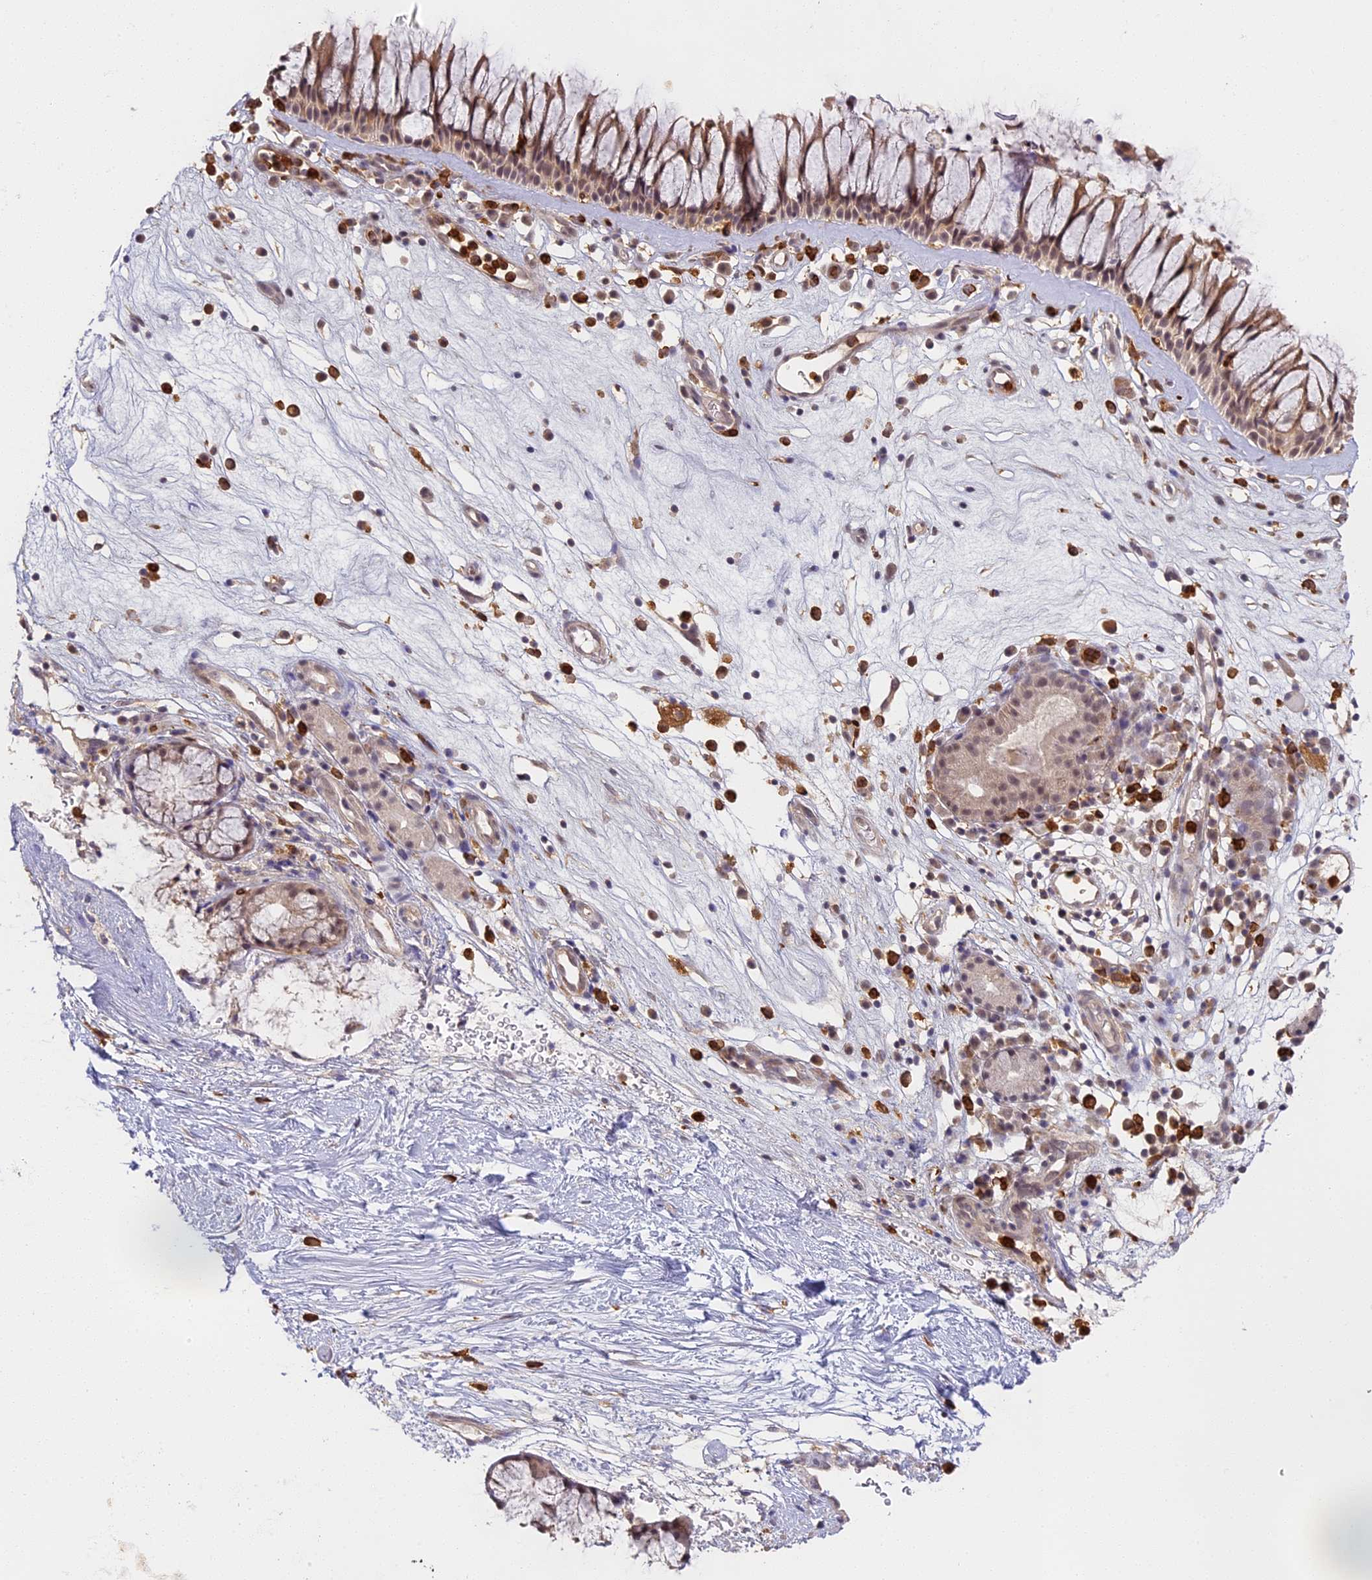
{"staining": {"intensity": "moderate", "quantity": ">75%", "location": "cytoplasmic/membranous"}, "tissue": "nasopharynx", "cell_type": "Respiratory epithelial cells", "image_type": "normal", "snomed": [{"axis": "morphology", "description": "Normal tissue, NOS"}, {"axis": "morphology", "description": "Inflammation, NOS"}, {"axis": "morphology", "description": "Malignant melanoma, Metastatic site"}, {"axis": "topography", "description": "Nasopharynx"}], "caption": "This image displays IHC staining of unremarkable human nasopharynx, with medium moderate cytoplasmic/membranous staining in approximately >75% of respiratory epithelial cells.", "gene": "NCF4", "patient": {"sex": "male", "age": 70}}